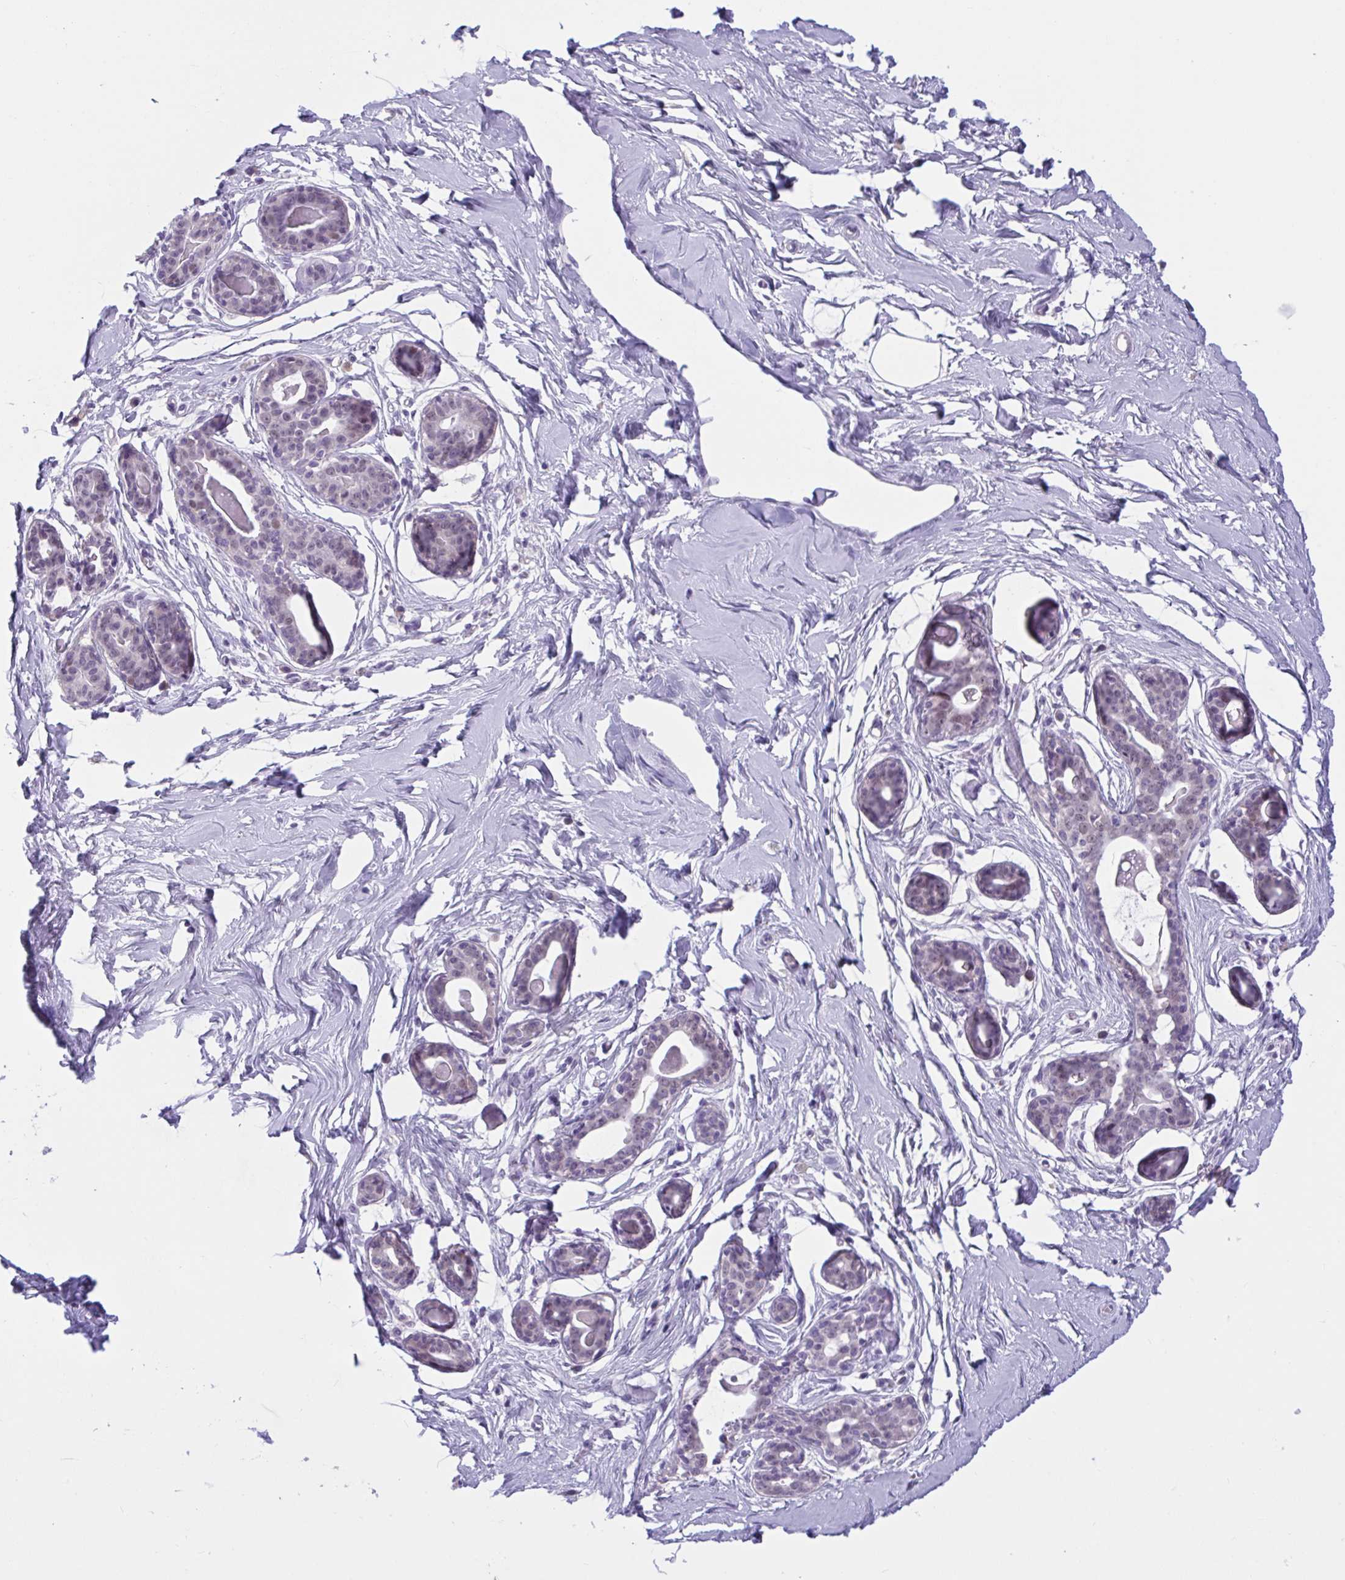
{"staining": {"intensity": "negative", "quantity": "none", "location": "none"}, "tissue": "breast", "cell_type": "Adipocytes", "image_type": "normal", "snomed": [{"axis": "morphology", "description": "Normal tissue, NOS"}, {"axis": "topography", "description": "Breast"}], "caption": "Immunohistochemistry (IHC) image of unremarkable human breast stained for a protein (brown), which demonstrates no positivity in adipocytes.", "gene": "WNT9B", "patient": {"sex": "female", "age": 45}}